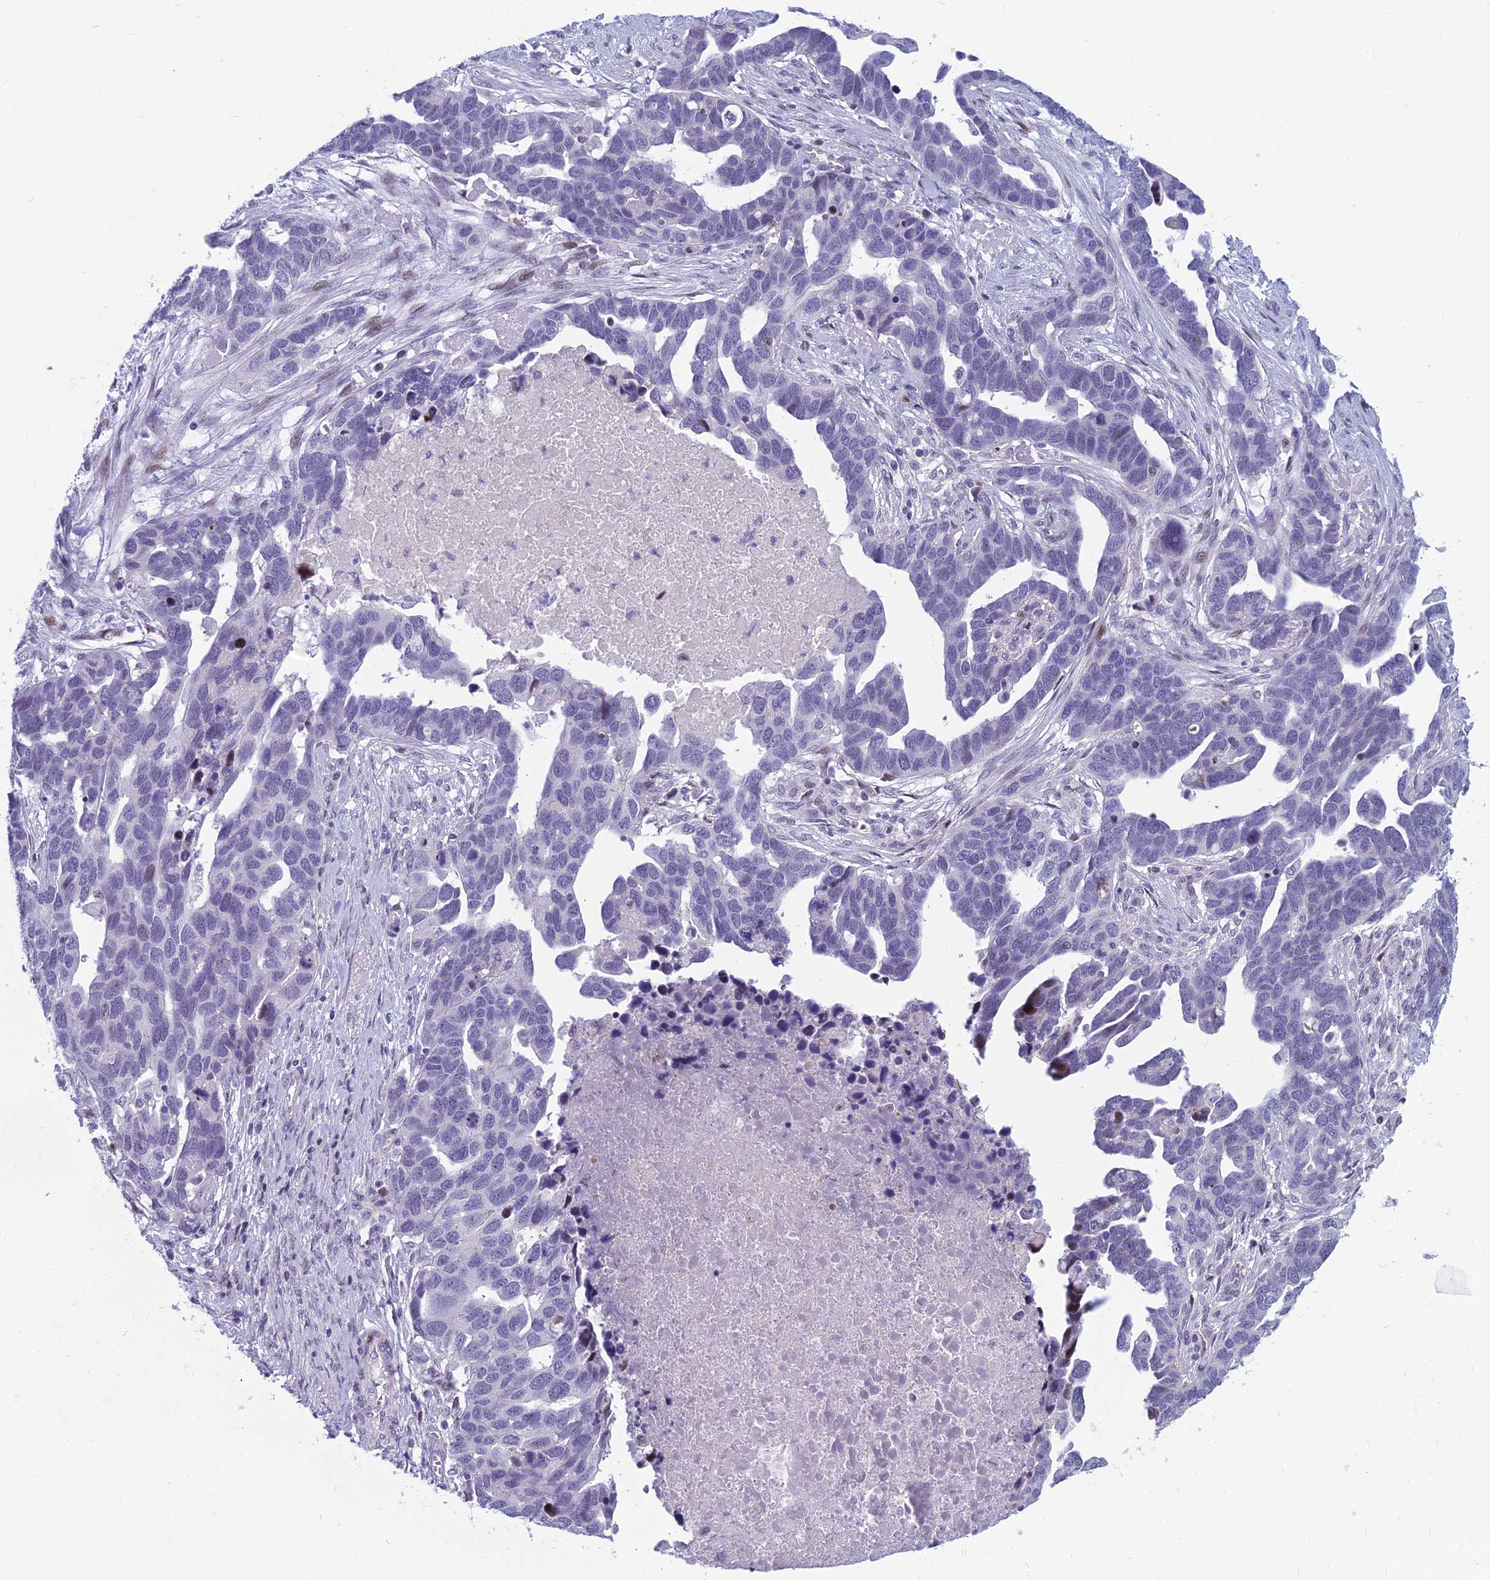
{"staining": {"intensity": "negative", "quantity": "none", "location": "none"}, "tissue": "ovarian cancer", "cell_type": "Tumor cells", "image_type": "cancer", "snomed": [{"axis": "morphology", "description": "Cystadenocarcinoma, serous, NOS"}, {"axis": "topography", "description": "Ovary"}], "caption": "This is an IHC micrograph of ovarian serous cystadenocarcinoma. There is no staining in tumor cells.", "gene": "MYBPC2", "patient": {"sex": "female", "age": 54}}